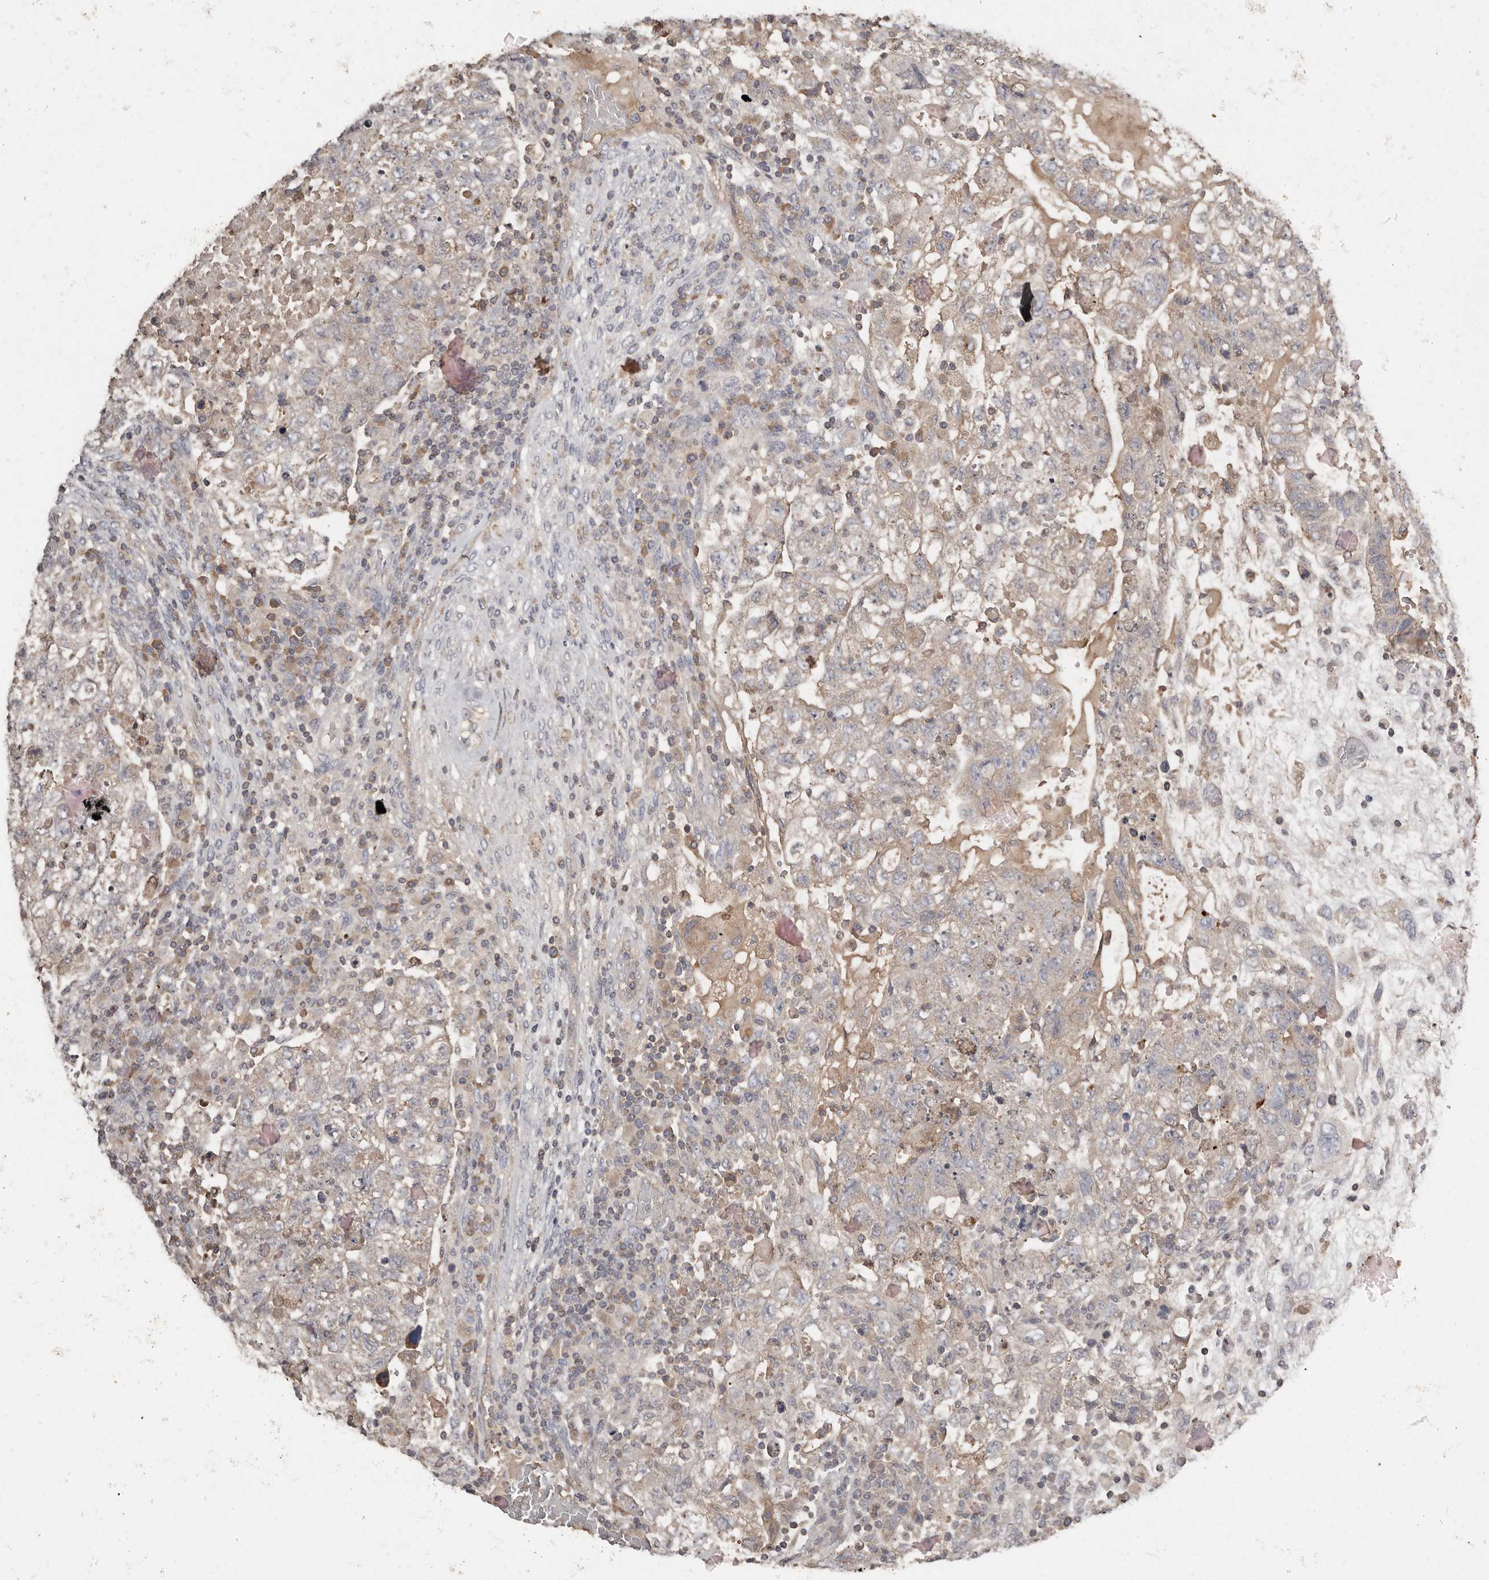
{"staining": {"intensity": "weak", "quantity": "<25%", "location": "cytoplasmic/membranous"}, "tissue": "testis cancer", "cell_type": "Tumor cells", "image_type": "cancer", "snomed": [{"axis": "morphology", "description": "Carcinoma, Embryonal, NOS"}, {"axis": "topography", "description": "Testis"}], "caption": "A histopathology image of testis embryonal carcinoma stained for a protein shows no brown staining in tumor cells.", "gene": "SLC39A2", "patient": {"sex": "male", "age": 36}}